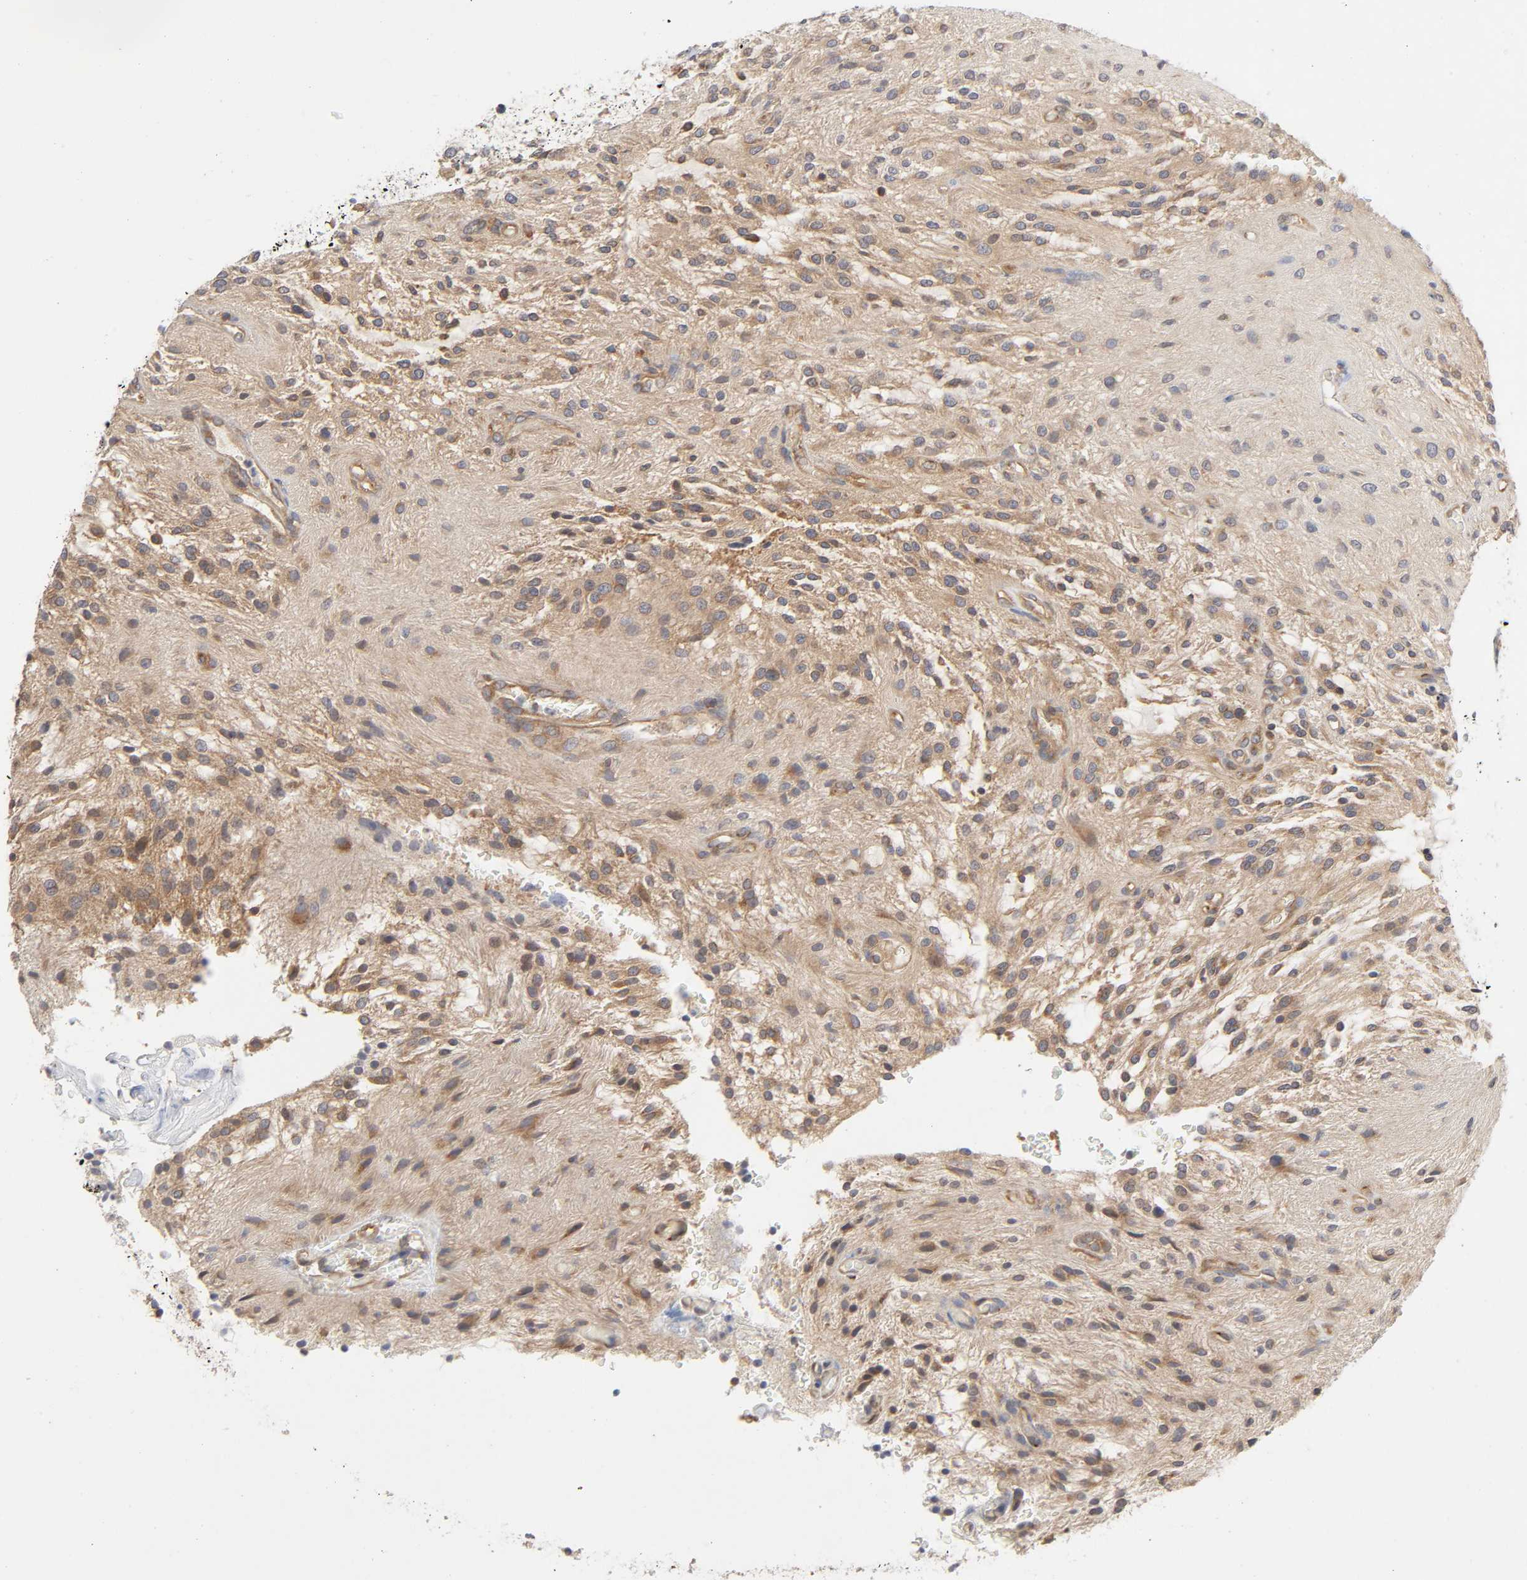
{"staining": {"intensity": "weak", "quantity": "25%-75%", "location": "cytoplasmic/membranous"}, "tissue": "glioma", "cell_type": "Tumor cells", "image_type": "cancer", "snomed": [{"axis": "morphology", "description": "Glioma, malignant, NOS"}, {"axis": "topography", "description": "Cerebellum"}], "caption": "Approximately 25%-75% of tumor cells in human glioma exhibit weak cytoplasmic/membranous protein staining as visualized by brown immunohistochemical staining.", "gene": "SCHIP1", "patient": {"sex": "female", "age": 10}}